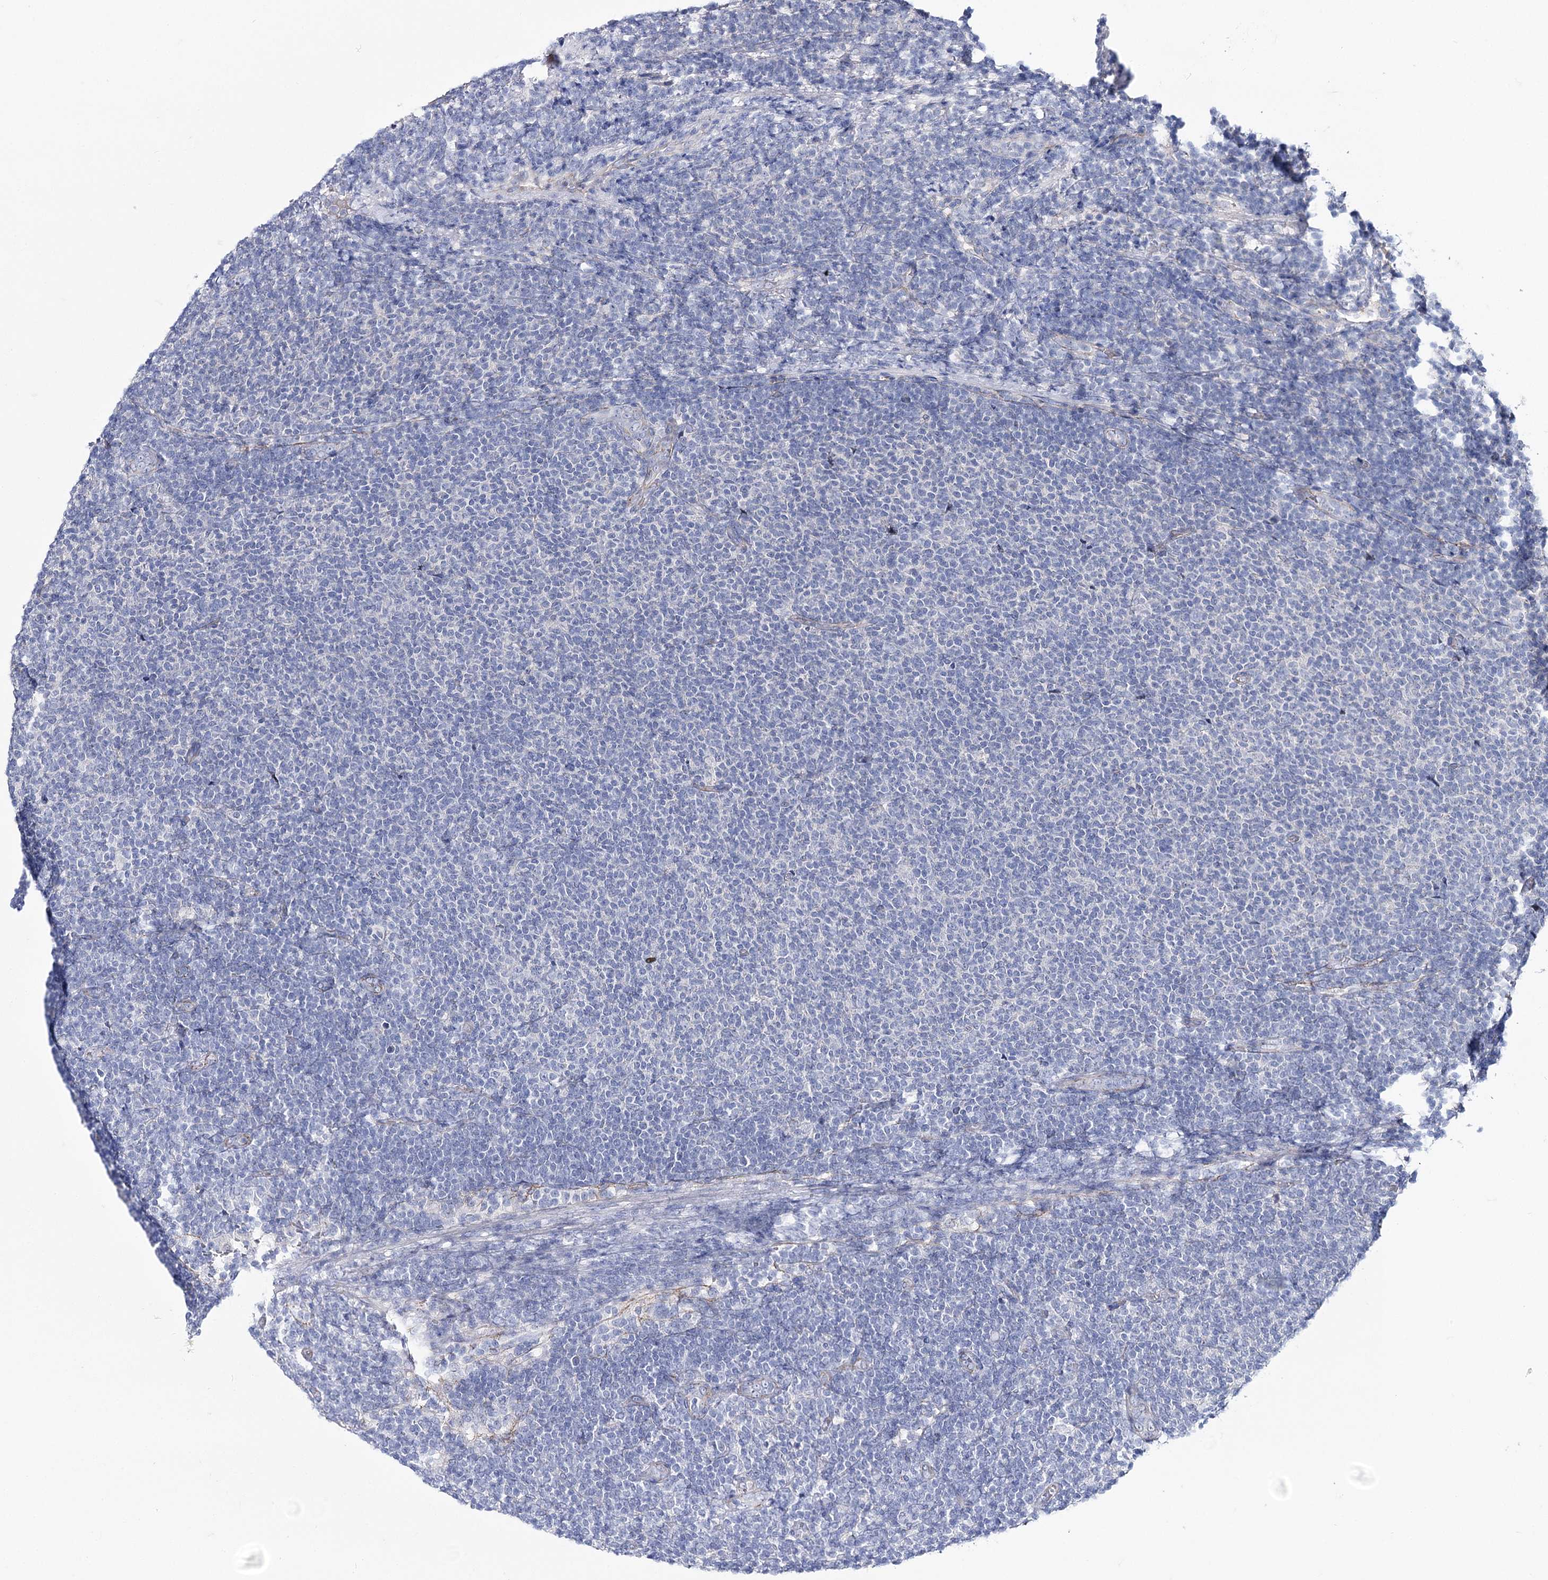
{"staining": {"intensity": "negative", "quantity": "none", "location": "none"}, "tissue": "lymphoma", "cell_type": "Tumor cells", "image_type": "cancer", "snomed": [{"axis": "morphology", "description": "Malignant lymphoma, non-Hodgkin's type, Low grade"}, {"axis": "topography", "description": "Lymph node"}], "caption": "An immunohistochemistry photomicrograph of lymphoma is shown. There is no staining in tumor cells of lymphoma.", "gene": "NRAP", "patient": {"sex": "male", "age": 66}}